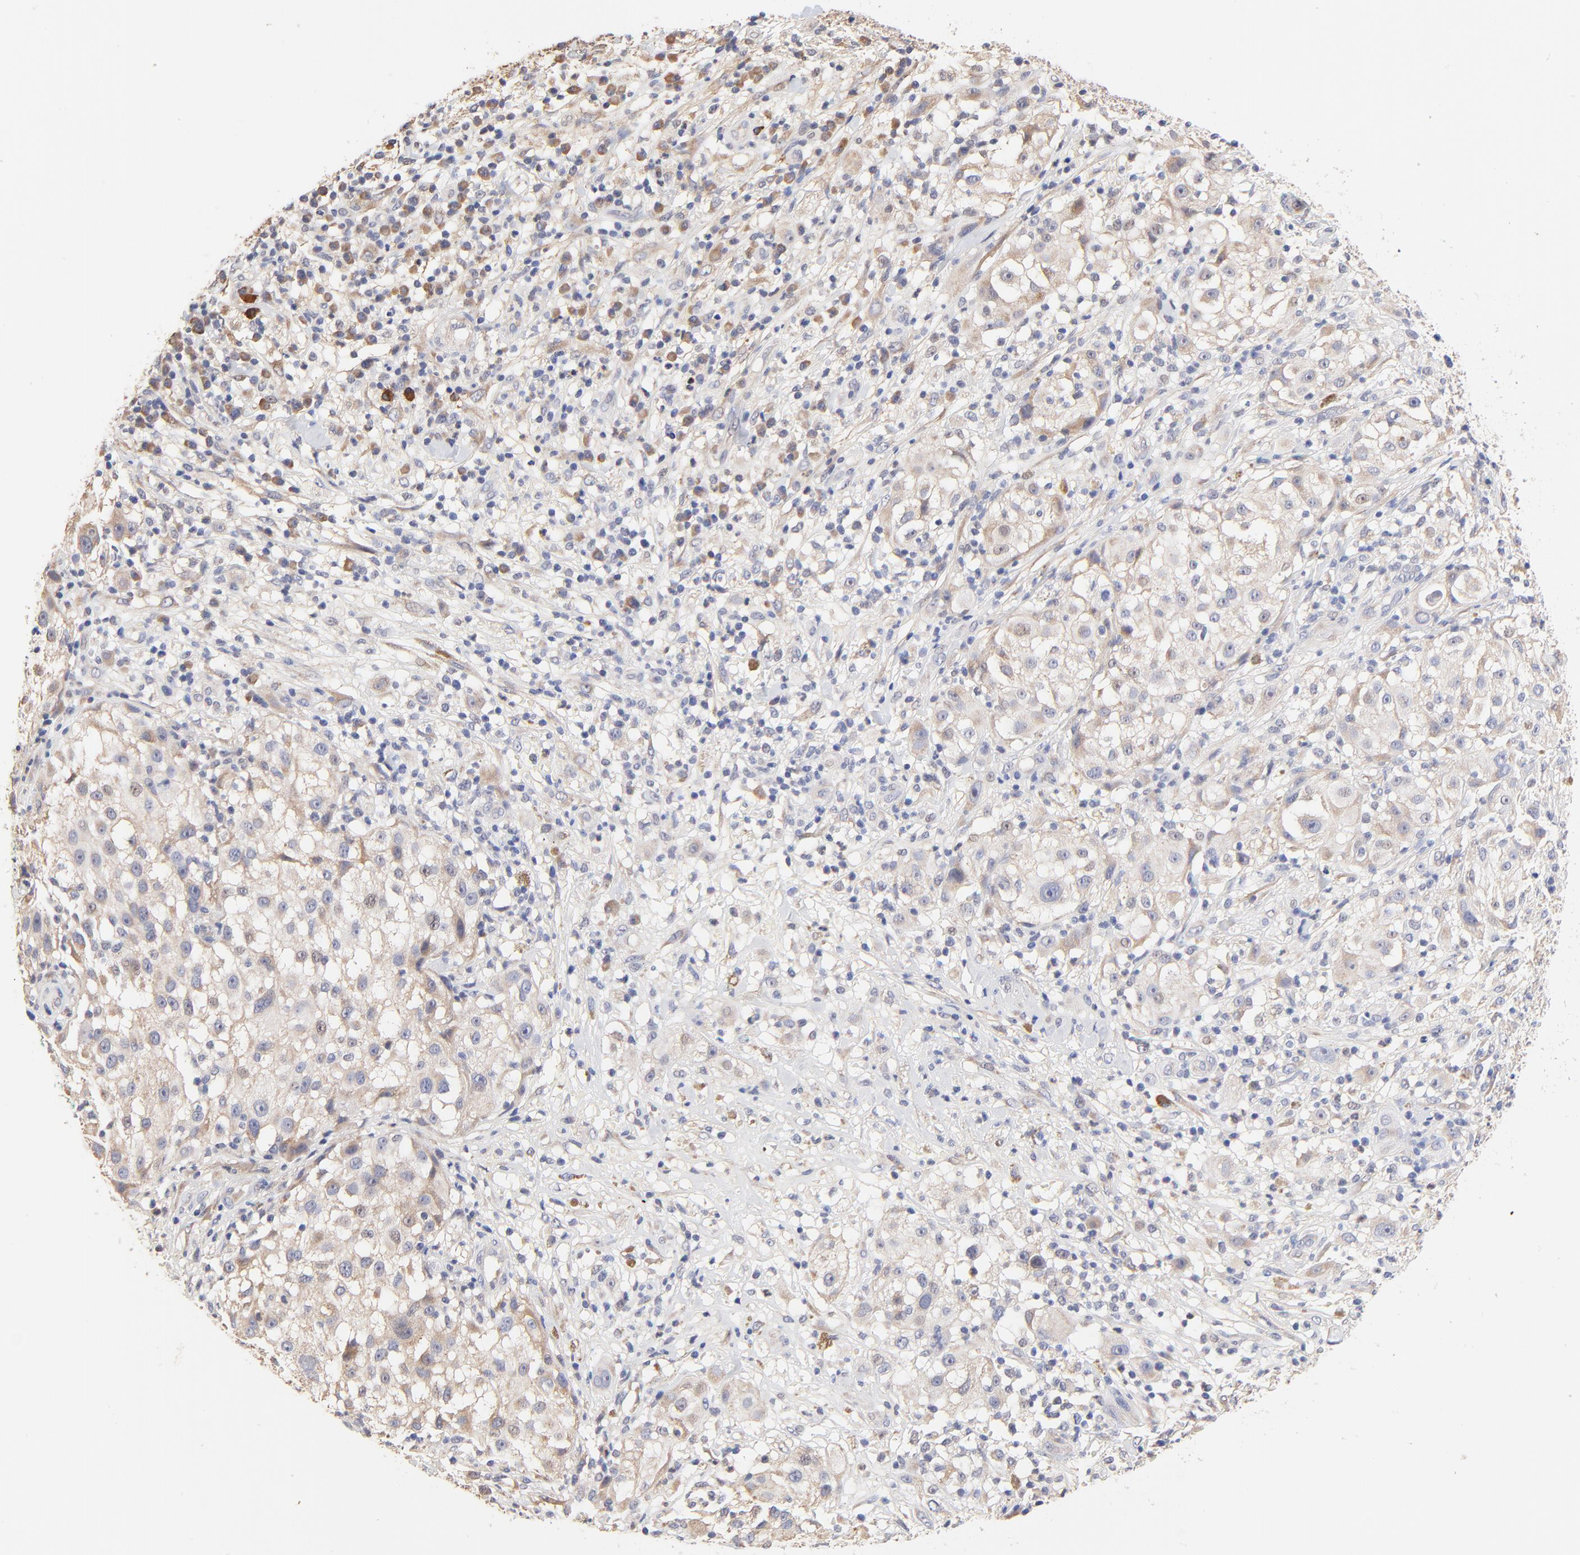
{"staining": {"intensity": "weak", "quantity": ">75%", "location": "cytoplasmic/membranous"}, "tissue": "melanoma", "cell_type": "Tumor cells", "image_type": "cancer", "snomed": [{"axis": "morphology", "description": "Necrosis, NOS"}, {"axis": "morphology", "description": "Malignant melanoma, NOS"}, {"axis": "topography", "description": "Skin"}], "caption": "Protein analysis of melanoma tissue demonstrates weak cytoplasmic/membranous expression in about >75% of tumor cells. (Stains: DAB in brown, nuclei in blue, Microscopy: brightfield microscopy at high magnification).", "gene": "PTK7", "patient": {"sex": "female", "age": 87}}